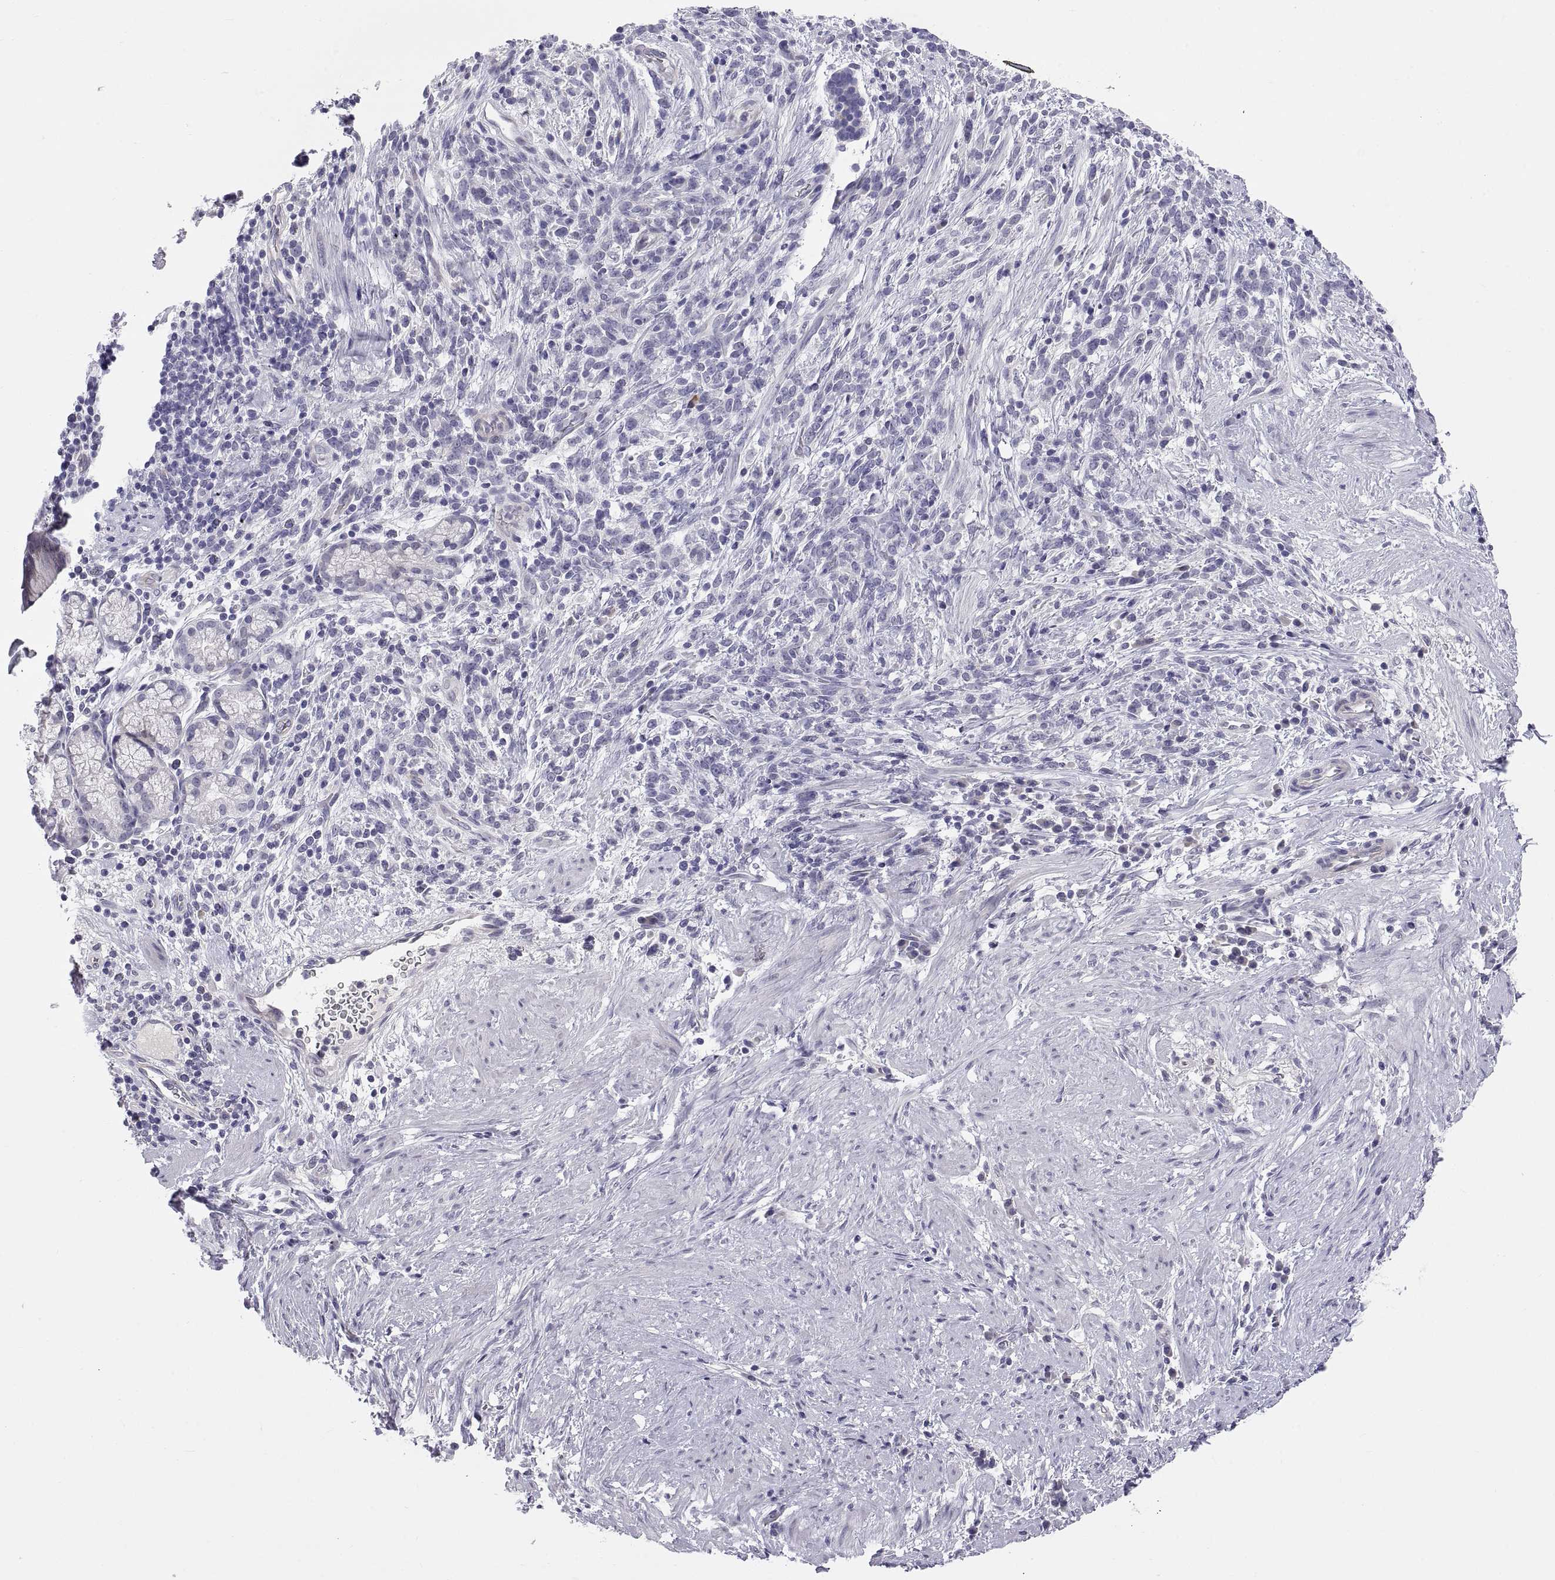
{"staining": {"intensity": "negative", "quantity": "none", "location": "none"}, "tissue": "stomach cancer", "cell_type": "Tumor cells", "image_type": "cancer", "snomed": [{"axis": "morphology", "description": "Adenocarcinoma, NOS"}, {"axis": "topography", "description": "Stomach"}], "caption": "A photomicrograph of adenocarcinoma (stomach) stained for a protein exhibits no brown staining in tumor cells. (Immunohistochemistry, brightfield microscopy, high magnification).", "gene": "TEX13A", "patient": {"sex": "female", "age": 57}}